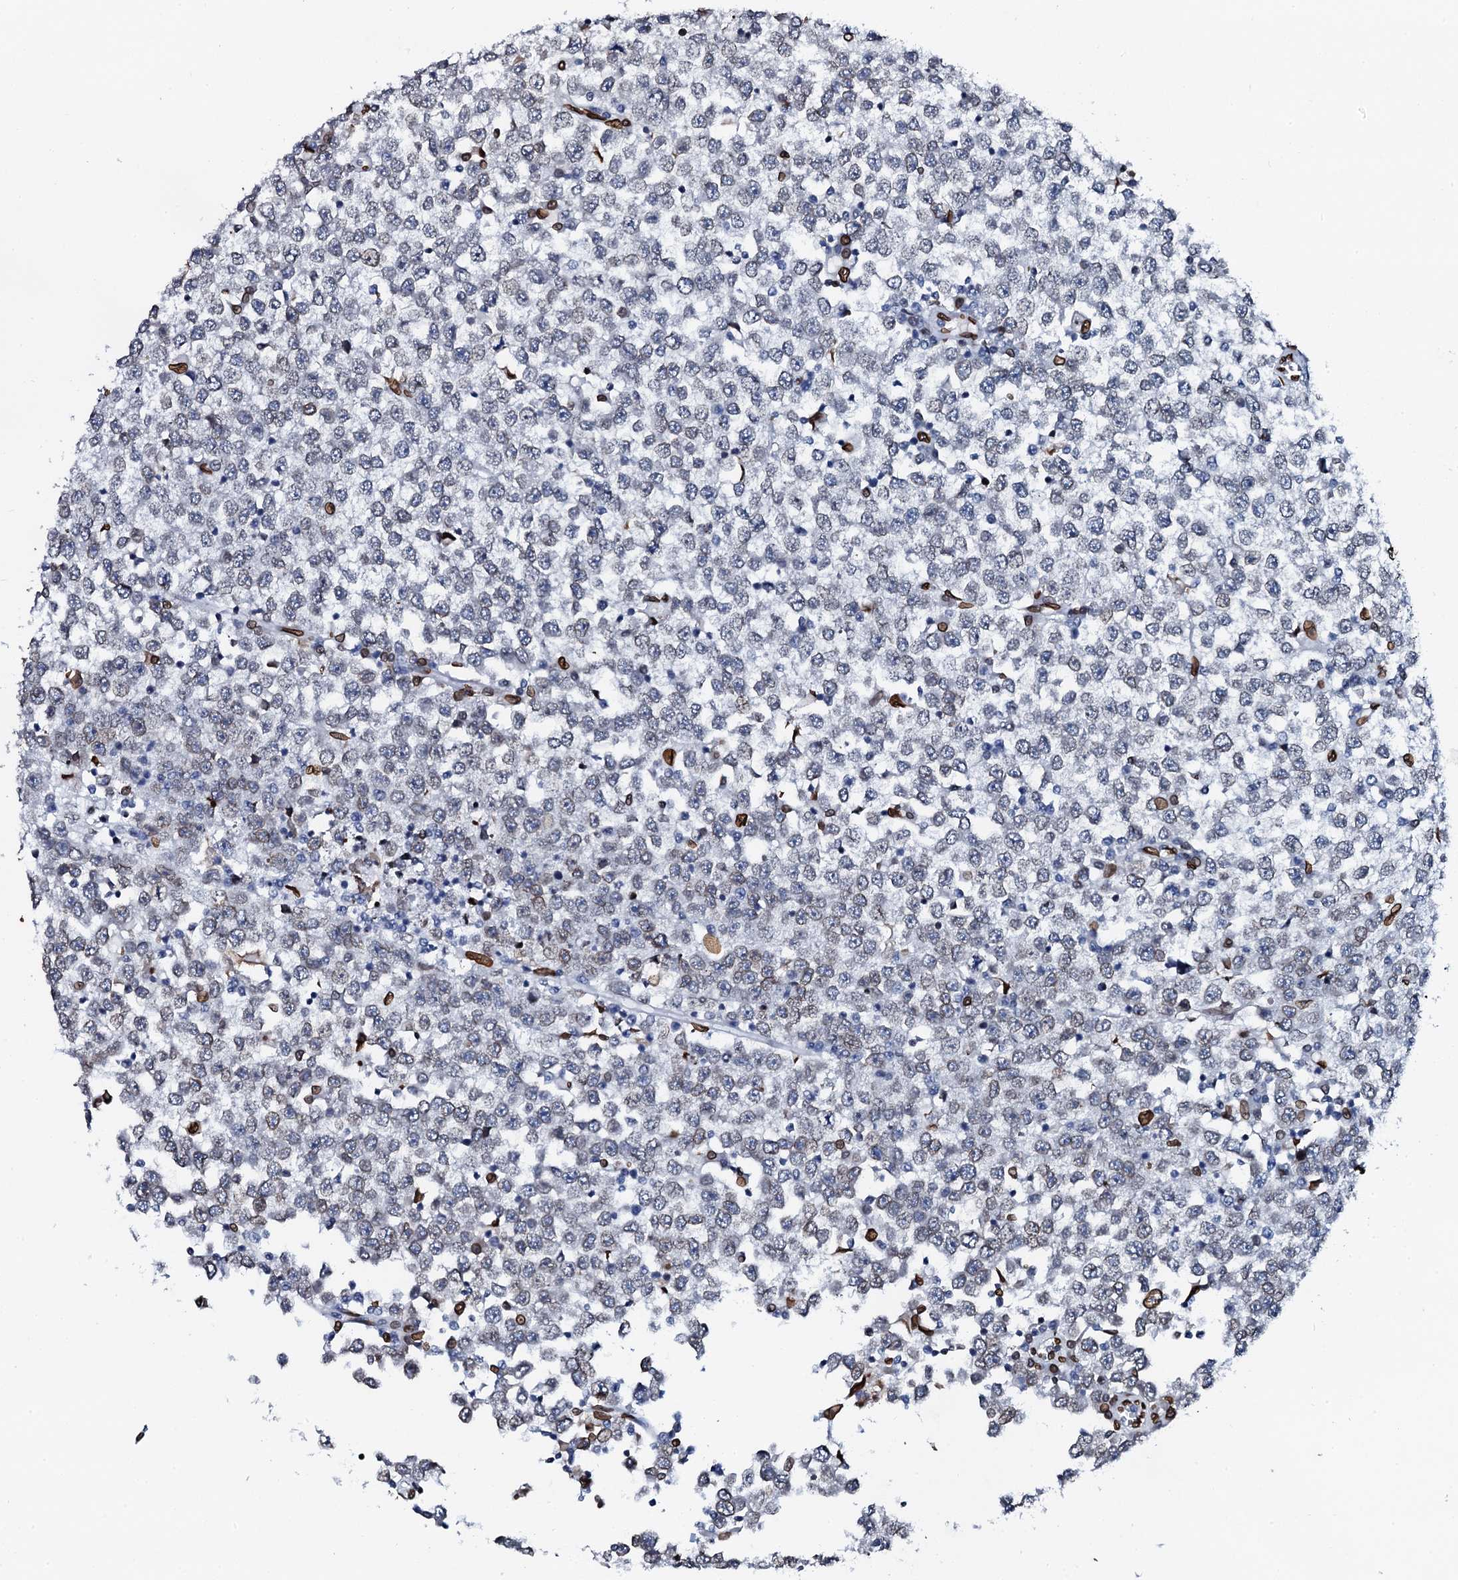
{"staining": {"intensity": "weak", "quantity": "<25%", "location": "cytoplasmic/membranous,nuclear"}, "tissue": "testis cancer", "cell_type": "Tumor cells", "image_type": "cancer", "snomed": [{"axis": "morphology", "description": "Seminoma, NOS"}, {"axis": "topography", "description": "Testis"}], "caption": "Immunohistochemistry (IHC) histopathology image of neoplastic tissue: human testis cancer (seminoma) stained with DAB (3,3'-diaminobenzidine) exhibits no significant protein positivity in tumor cells.", "gene": "KATNAL2", "patient": {"sex": "male", "age": 65}}